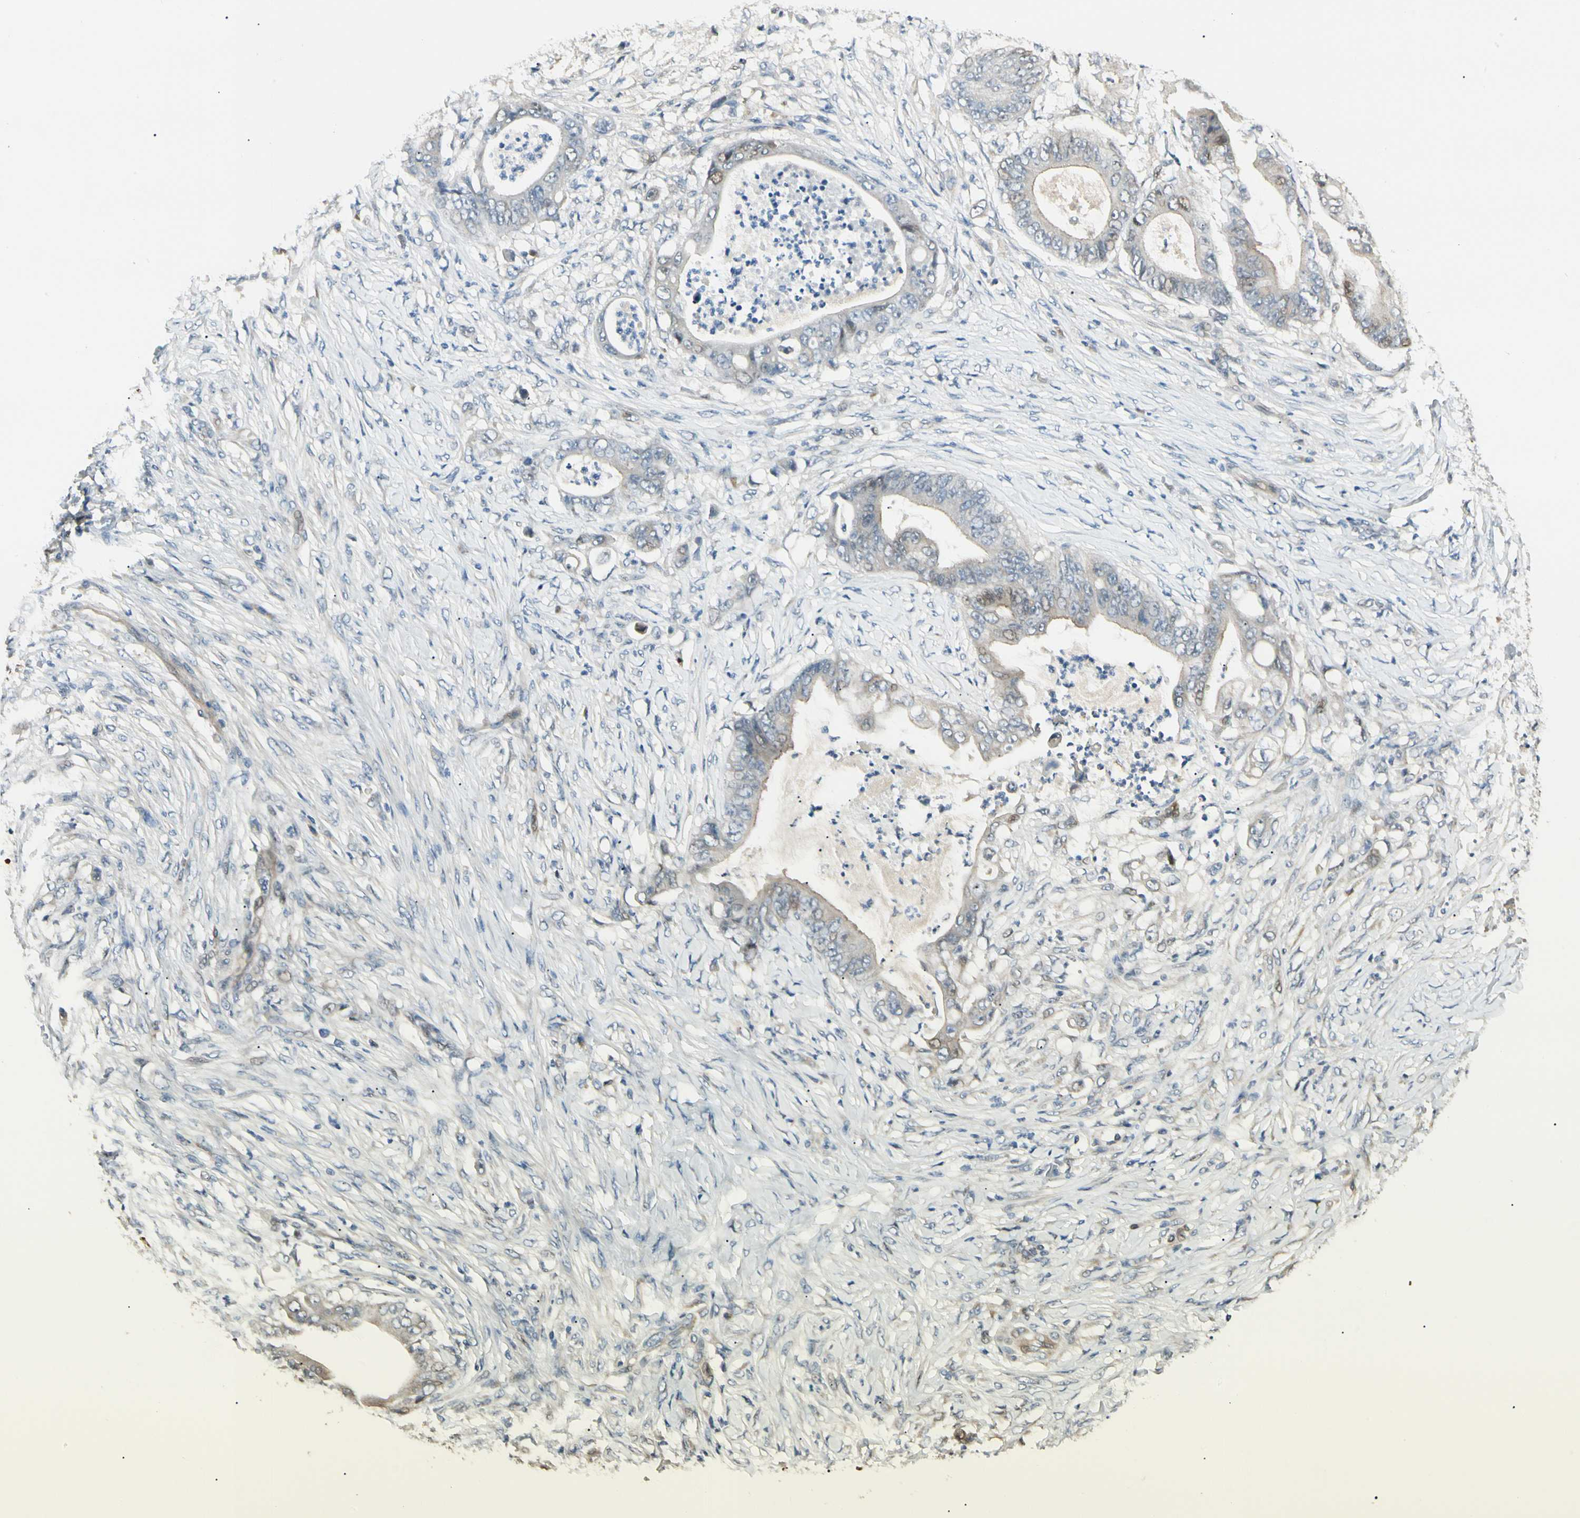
{"staining": {"intensity": "weak", "quantity": "<25%", "location": "cytoplasmic/membranous"}, "tissue": "stomach cancer", "cell_type": "Tumor cells", "image_type": "cancer", "snomed": [{"axis": "morphology", "description": "Adenocarcinoma, NOS"}, {"axis": "topography", "description": "Stomach"}], "caption": "Human stomach adenocarcinoma stained for a protein using immunohistochemistry (IHC) shows no positivity in tumor cells.", "gene": "P3H2", "patient": {"sex": "female", "age": 73}}